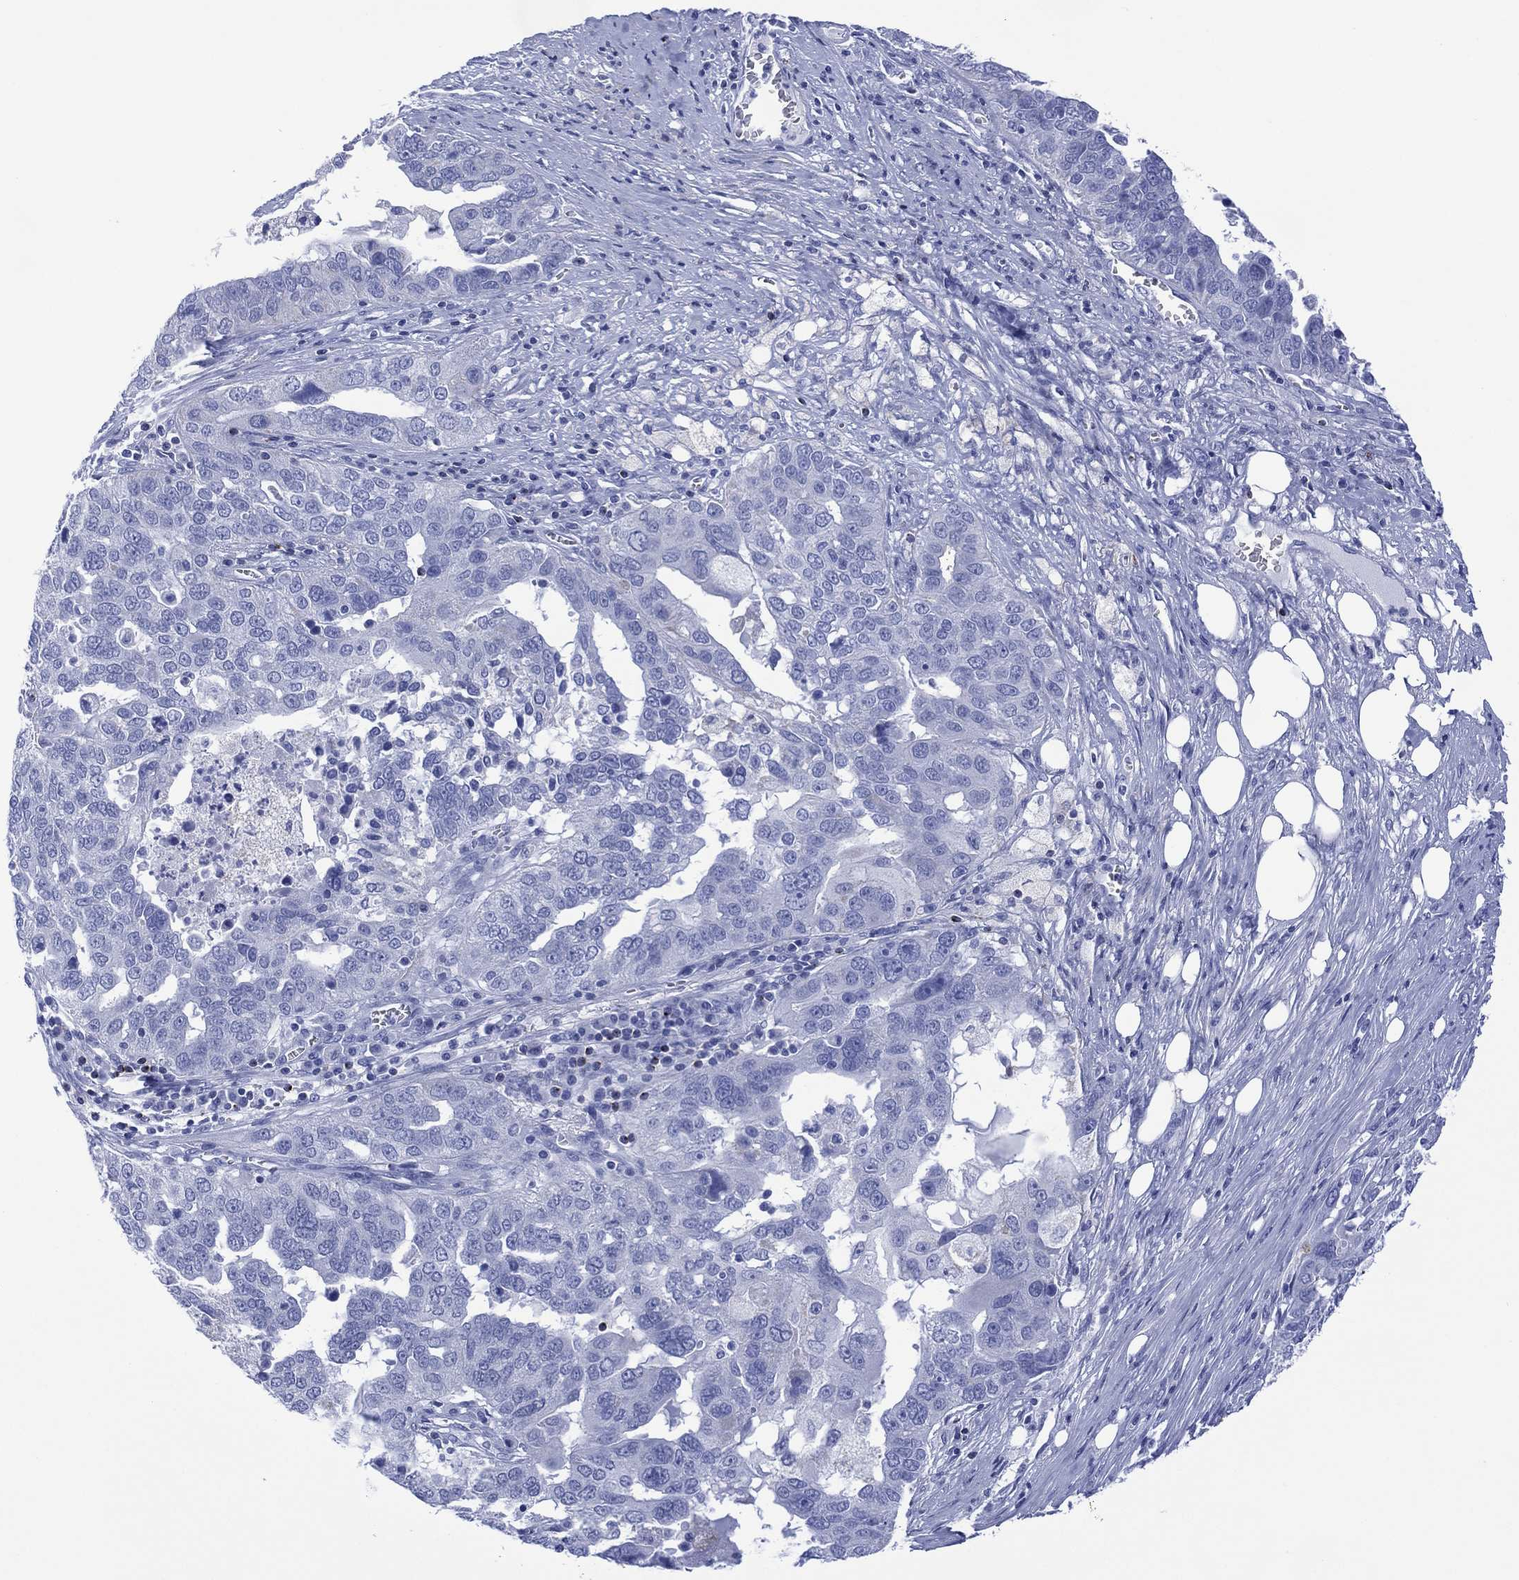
{"staining": {"intensity": "negative", "quantity": "none", "location": "none"}, "tissue": "ovarian cancer", "cell_type": "Tumor cells", "image_type": "cancer", "snomed": [{"axis": "morphology", "description": "Carcinoma, endometroid"}, {"axis": "topography", "description": "Soft tissue"}, {"axis": "topography", "description": "Ovary"}], "caption": "This is a micrograph of immunohistochemistry staining of ovarian cancer, which shows no staining in tumor cells.", "gene": "DPP4", "patient": {"sex": "female", "age": 52}}